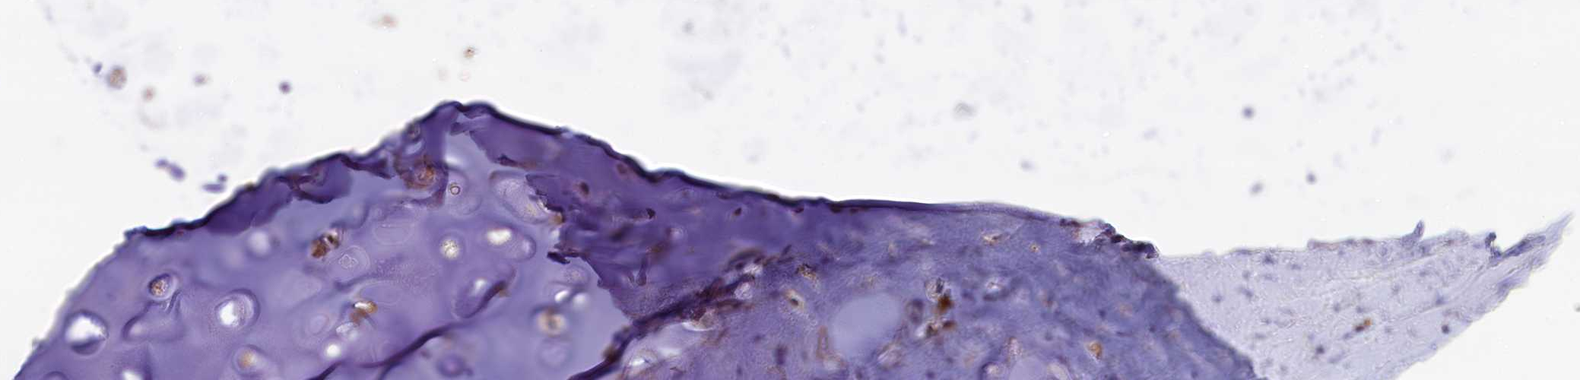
{"staining": {"intensity": "moderate", "quantity": "25%-75%", "location": "cytoplasmic/membranous"}, "tissue": "soft tissue", "cell_type": "Chondrocytes", "image_type": "normal", "snomed": [{"axis": "morphology", "description": "Normal tissue, NOS"}, {"axis": "topography", "description": "Lymph node"}, {"axis": "topography", "description": "Cartilage tissue"}, {"axis": "topography", "description": "Bronchus"}], "caption": "Brown immunohistochemical staining in normal soft tissue displays moderate cytoplasmic/membranous staining in approximately 25%-75% of chondrocytes. (IHC, brightfield microscopy, high magnification).", "gene": "NAIP", "patient": {"sex": "male", "age": 63}}